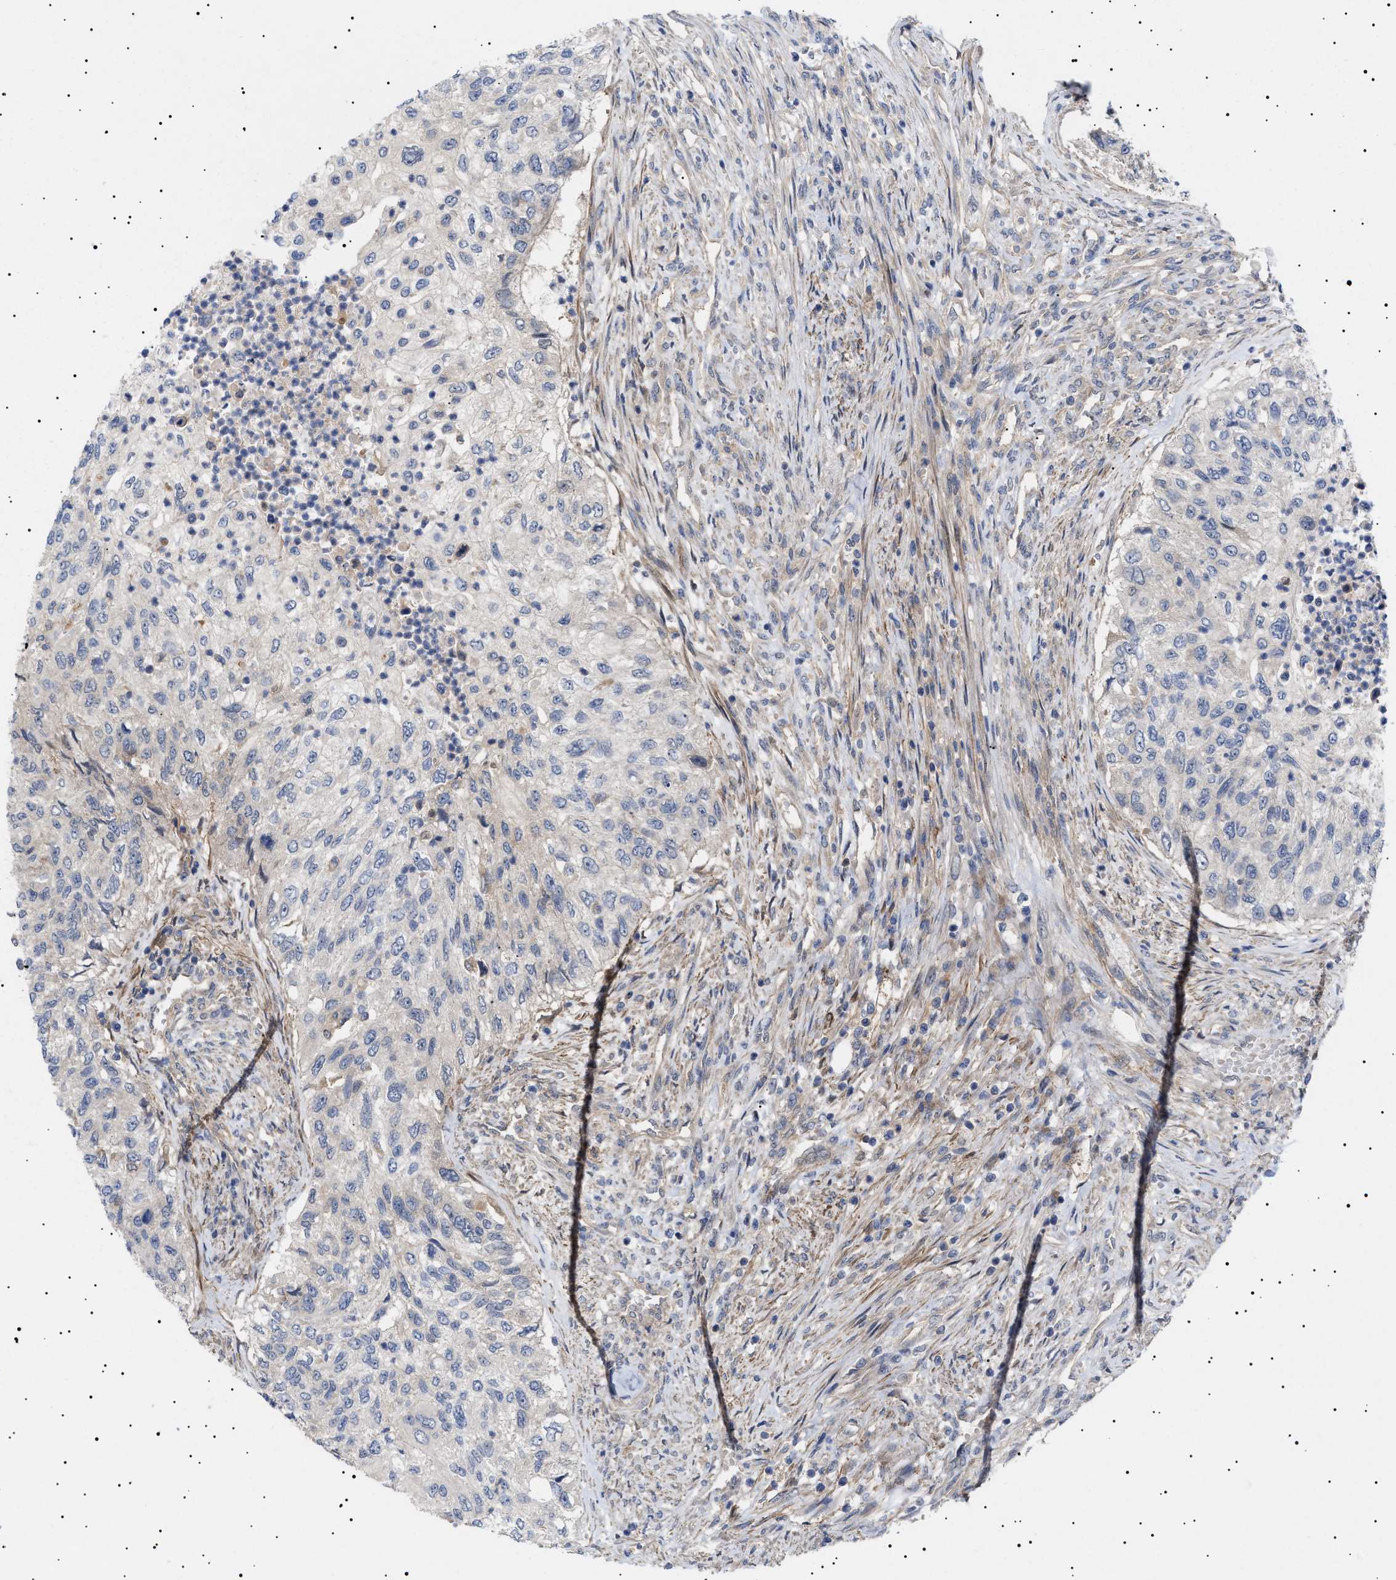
{"staining": {"intensity": "negative", "quantity": "none", "location": "none"}, "tissue": "urothelial cancer", "cell_type": "Tumor cells", "image_type": "cancer", "snomed": [{"axis": "morphology", "description": "Urothelial carcinoma, High grade"}, {"axis": "topography", "description": "Urinary bladder"}], "caption": "Tumor cells show no significant protein expression in urothelial cancer. Nuclei are stained in blue.", "gene": "NPLOC4", "patient": {"sex": "female", "age": 60}}